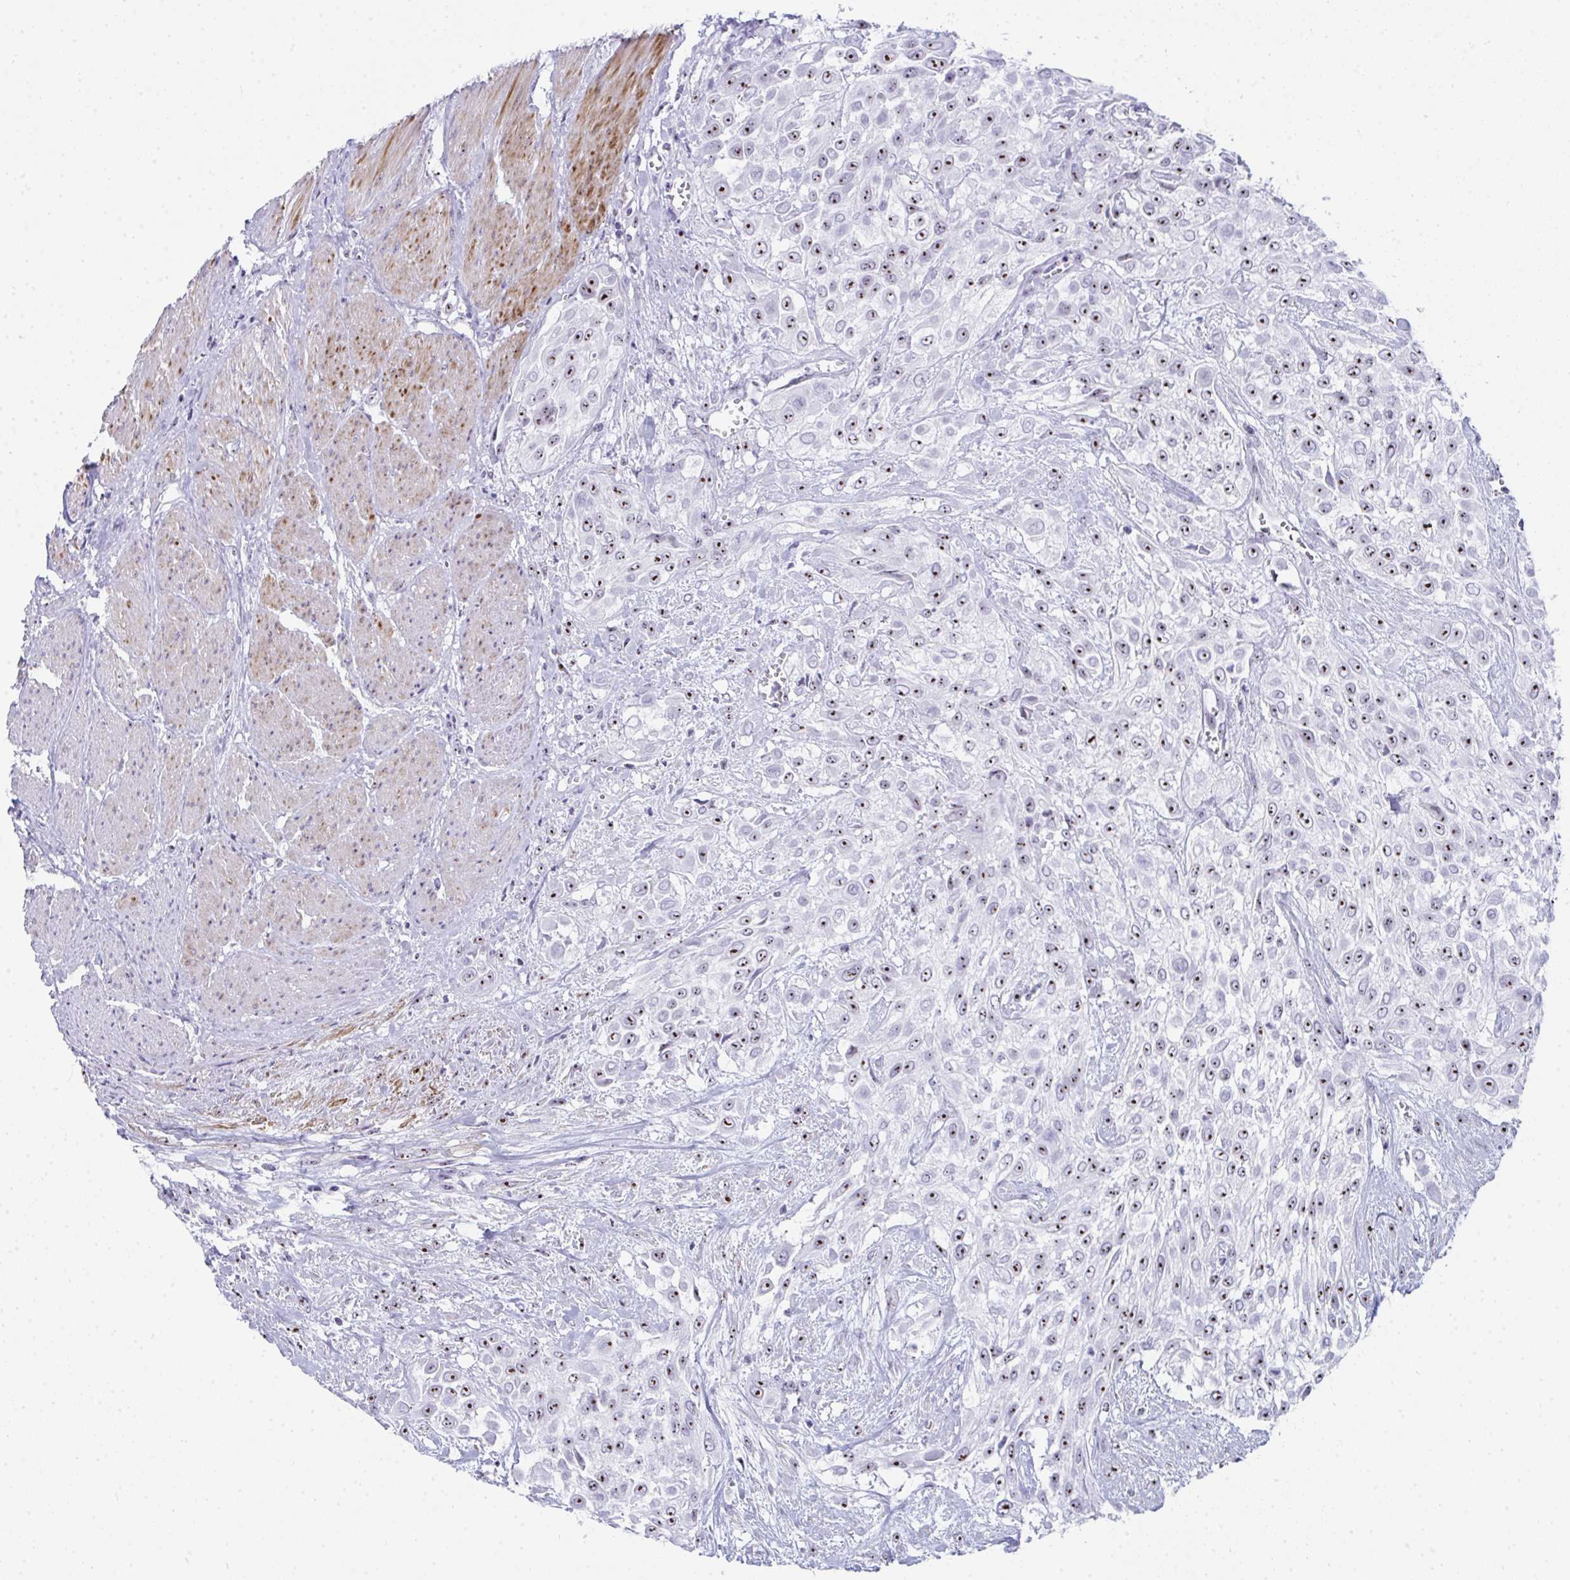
{"staining": {"intensity": "moderate", "quantity": ">75%", "location": "nuclear"}, "tissue": "urothelial cancer", "cell_type": "Tumor cells", "image_type": "cancer", "snomed": [{"axis": "morphology", "description": "Urothelial carcinoma, High grade"}, {"axis": "topography", "description": "Urinary bladder"}], "caption": "A brown stain highlights moderate nuclear positivity of a protein in high-grade urothelial carcinoma tumor cells. (DAB (3,3'-diaminobenzidine) IHC, brown staining for protein, blue staining for nuclei).", "gene": "NOP10", "patient": {"sex": "male", "age": 57}}